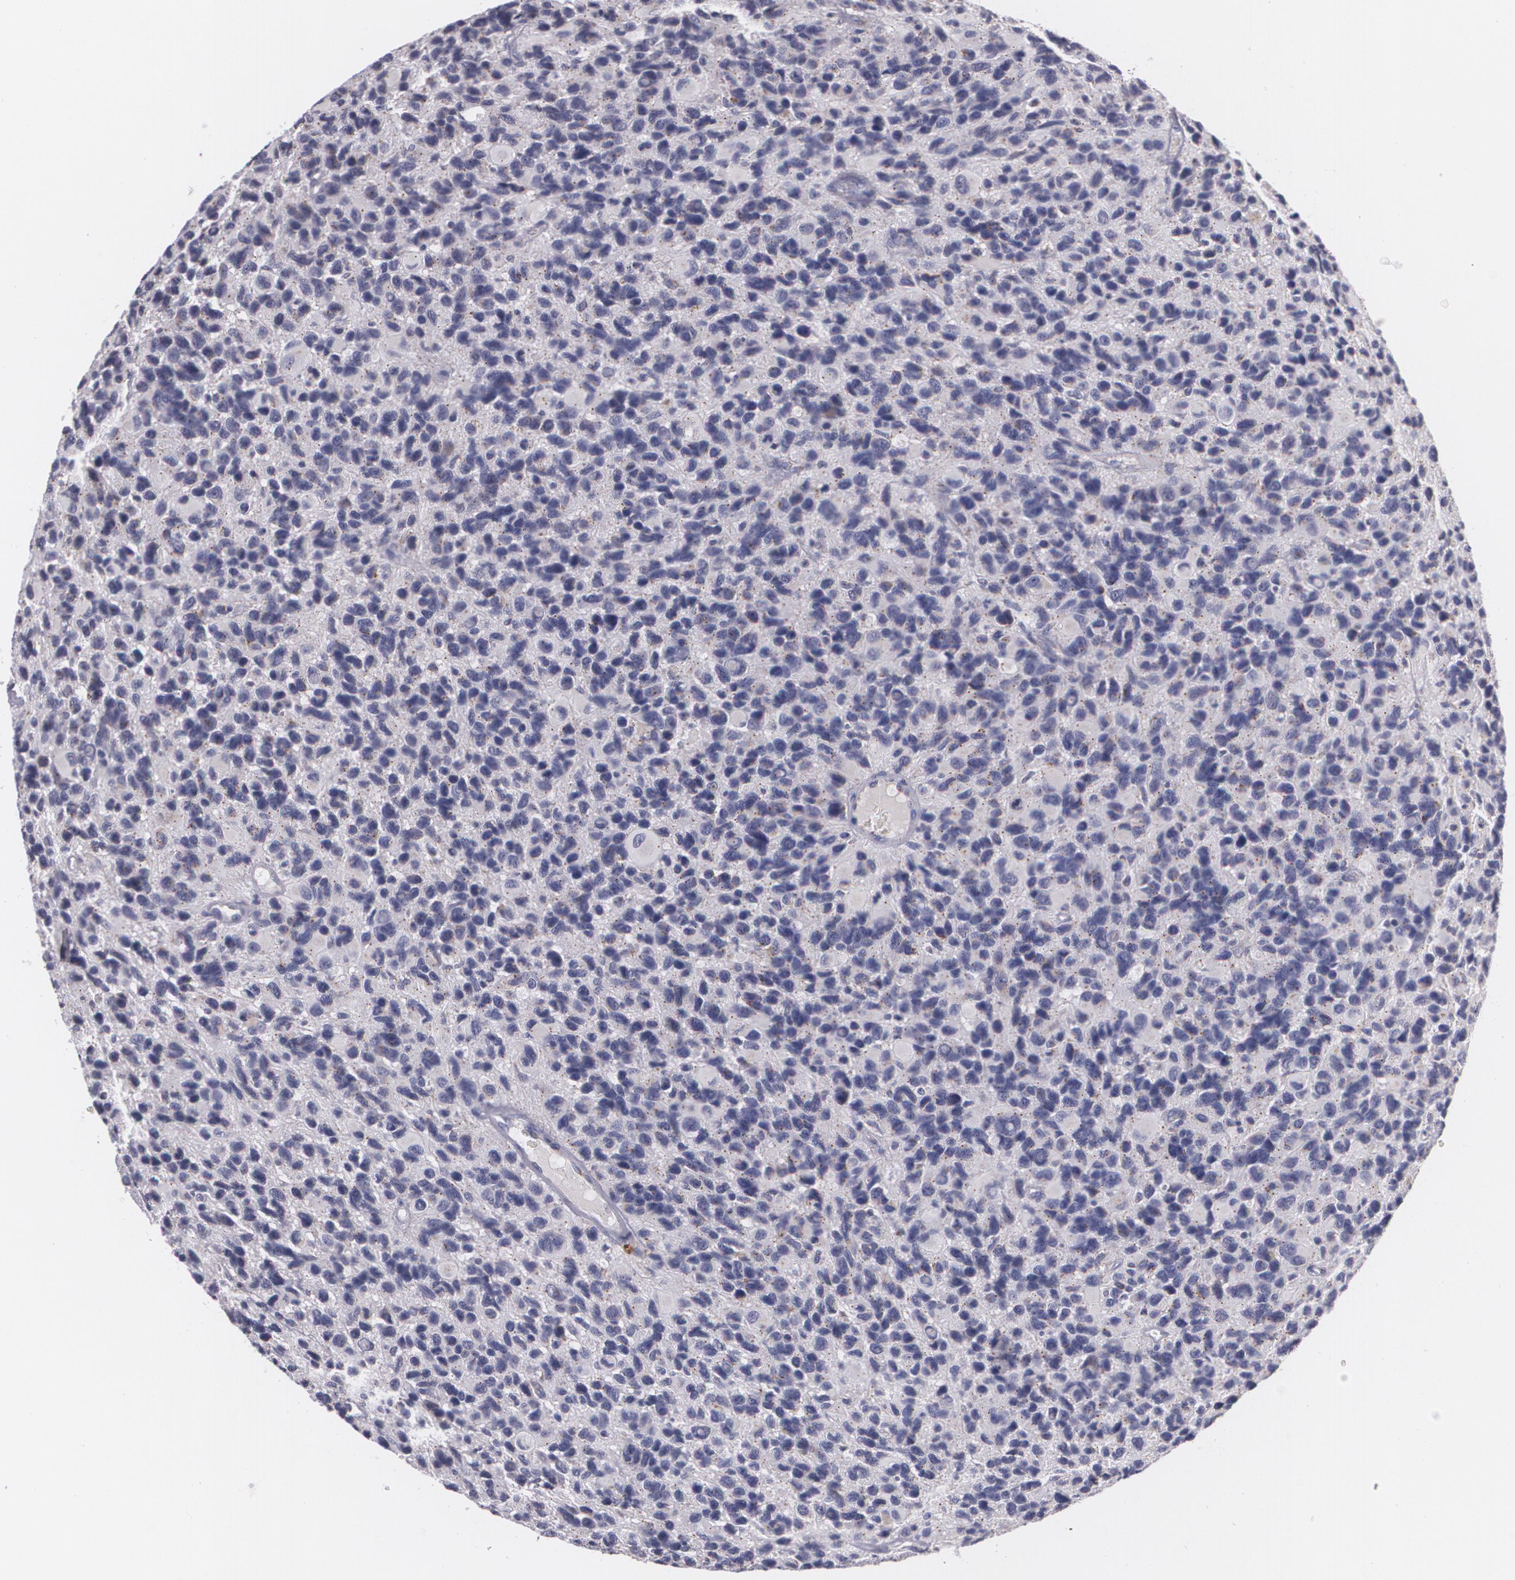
{"staining": {"intensity": "weak", "quantity": ">75%", "location": "cytoplasmic/membranous"}, "tissue": "glioma", "cell_type": "Tumor cells", "image_type": "cancer", "snomed": [{"axis": "morphology", "description": "Glioma, malignant, High grade"}, {"axis": "topography", "description": "Brain"}], "caption": "Immunohistochemical staining of glioma shows low levels of weak cytoplasmic/membranous protein staining in approximately >75% of tumor cells.", "gene": "CILK1", "patient": {"sex": "male", "age": 77}}